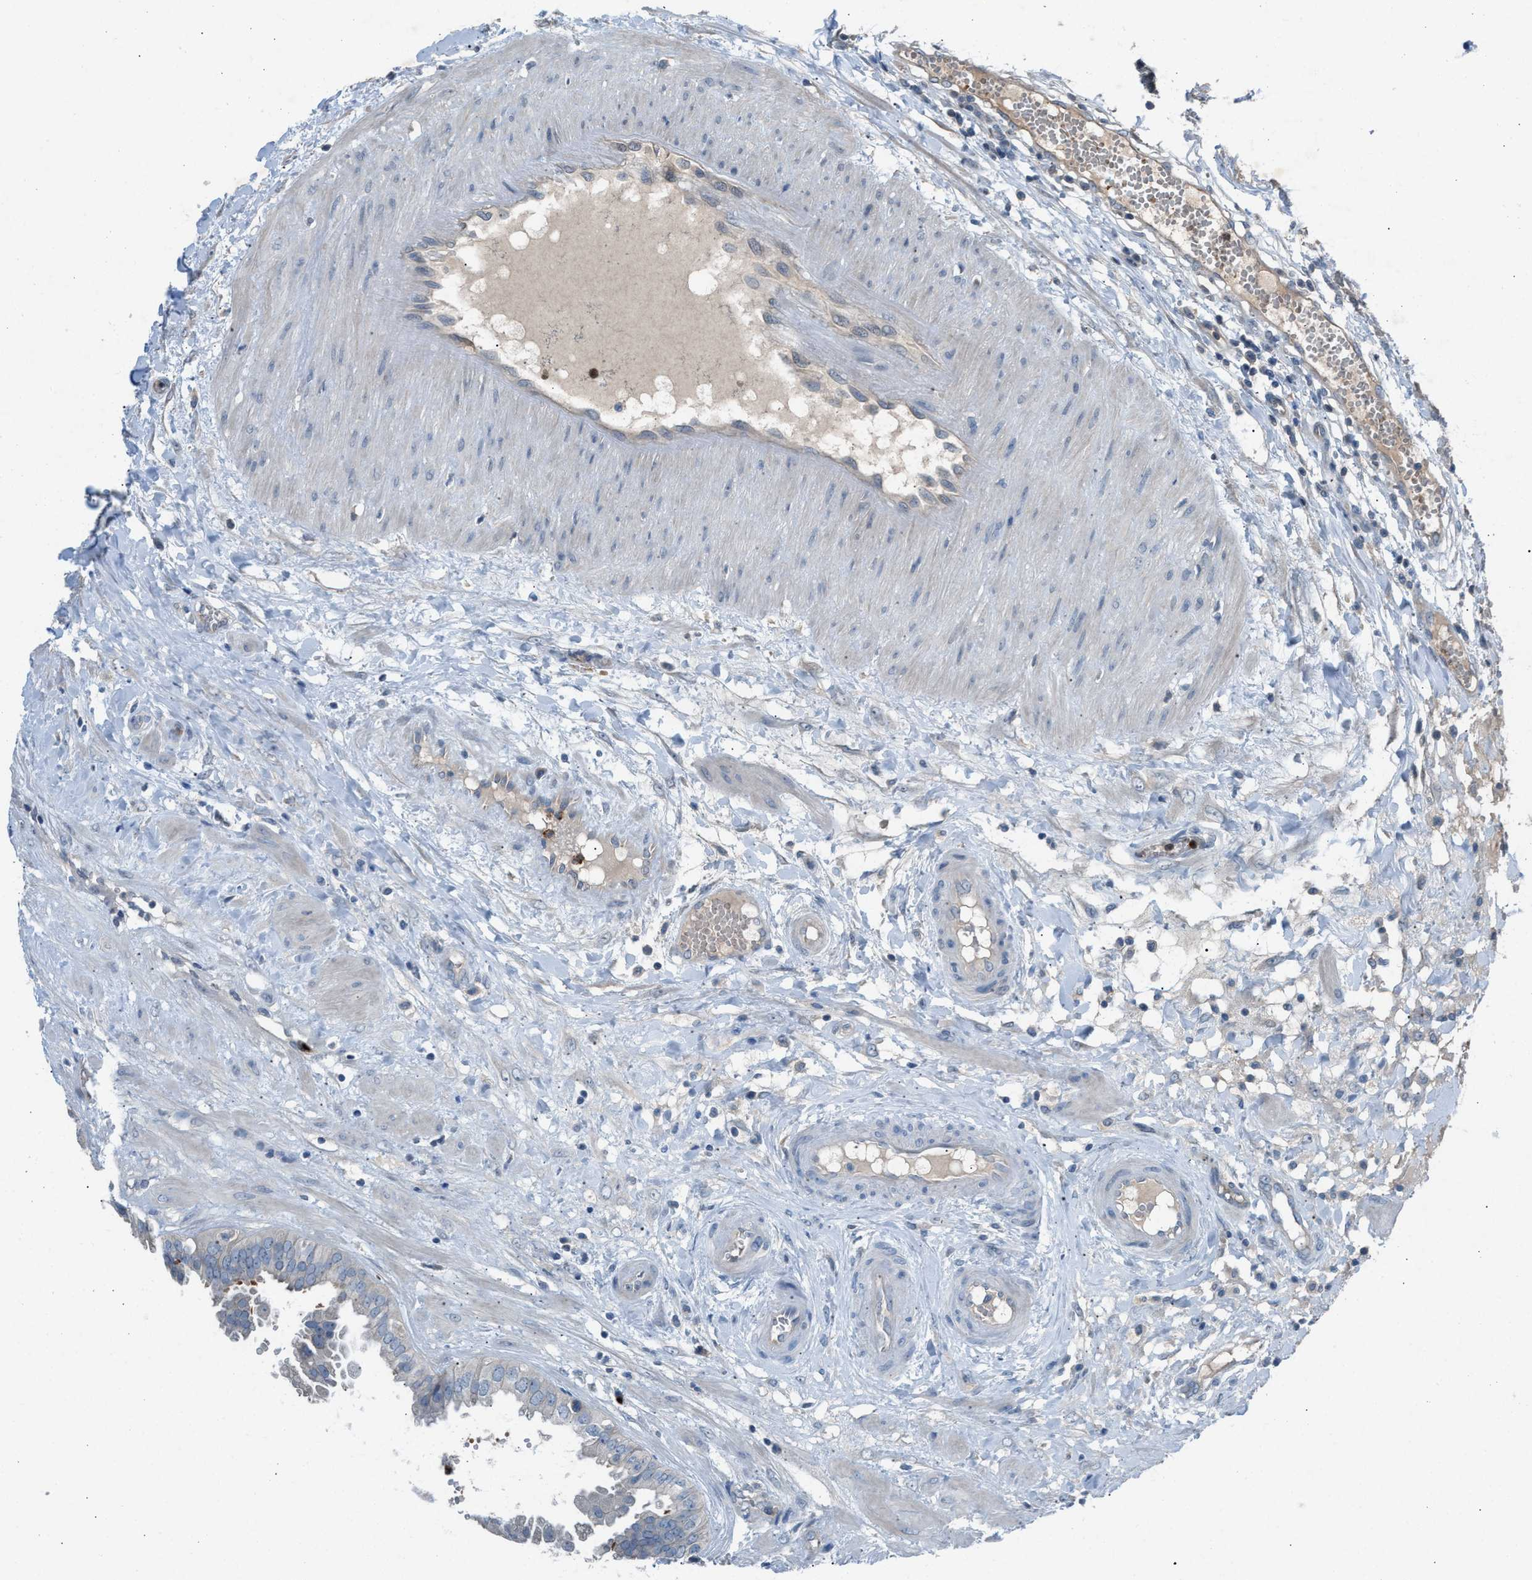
{"staining": {"intensity": "negative", "quantity": "none", "location": "none"}, "tissue": "seminal vesicle", "cell_type": "Glandular cells", "image_type": "normal", "snomed": [{"axis": "morphology", "description": "Normal tissue, NOS"}, {"axis": "morphology", "description": "Adenocarcinoma, High grade"}, {"axis": "topography", "description": "Prostate"}, {"axis": "topography", "description": "Seminal veicle"}], "caption": "Immunohistochemistry of benign human seminal vesicle displays no positivity in glandular cells.", "gene": "CFAP77", "patient": {"sex": "male", "age": 55}}